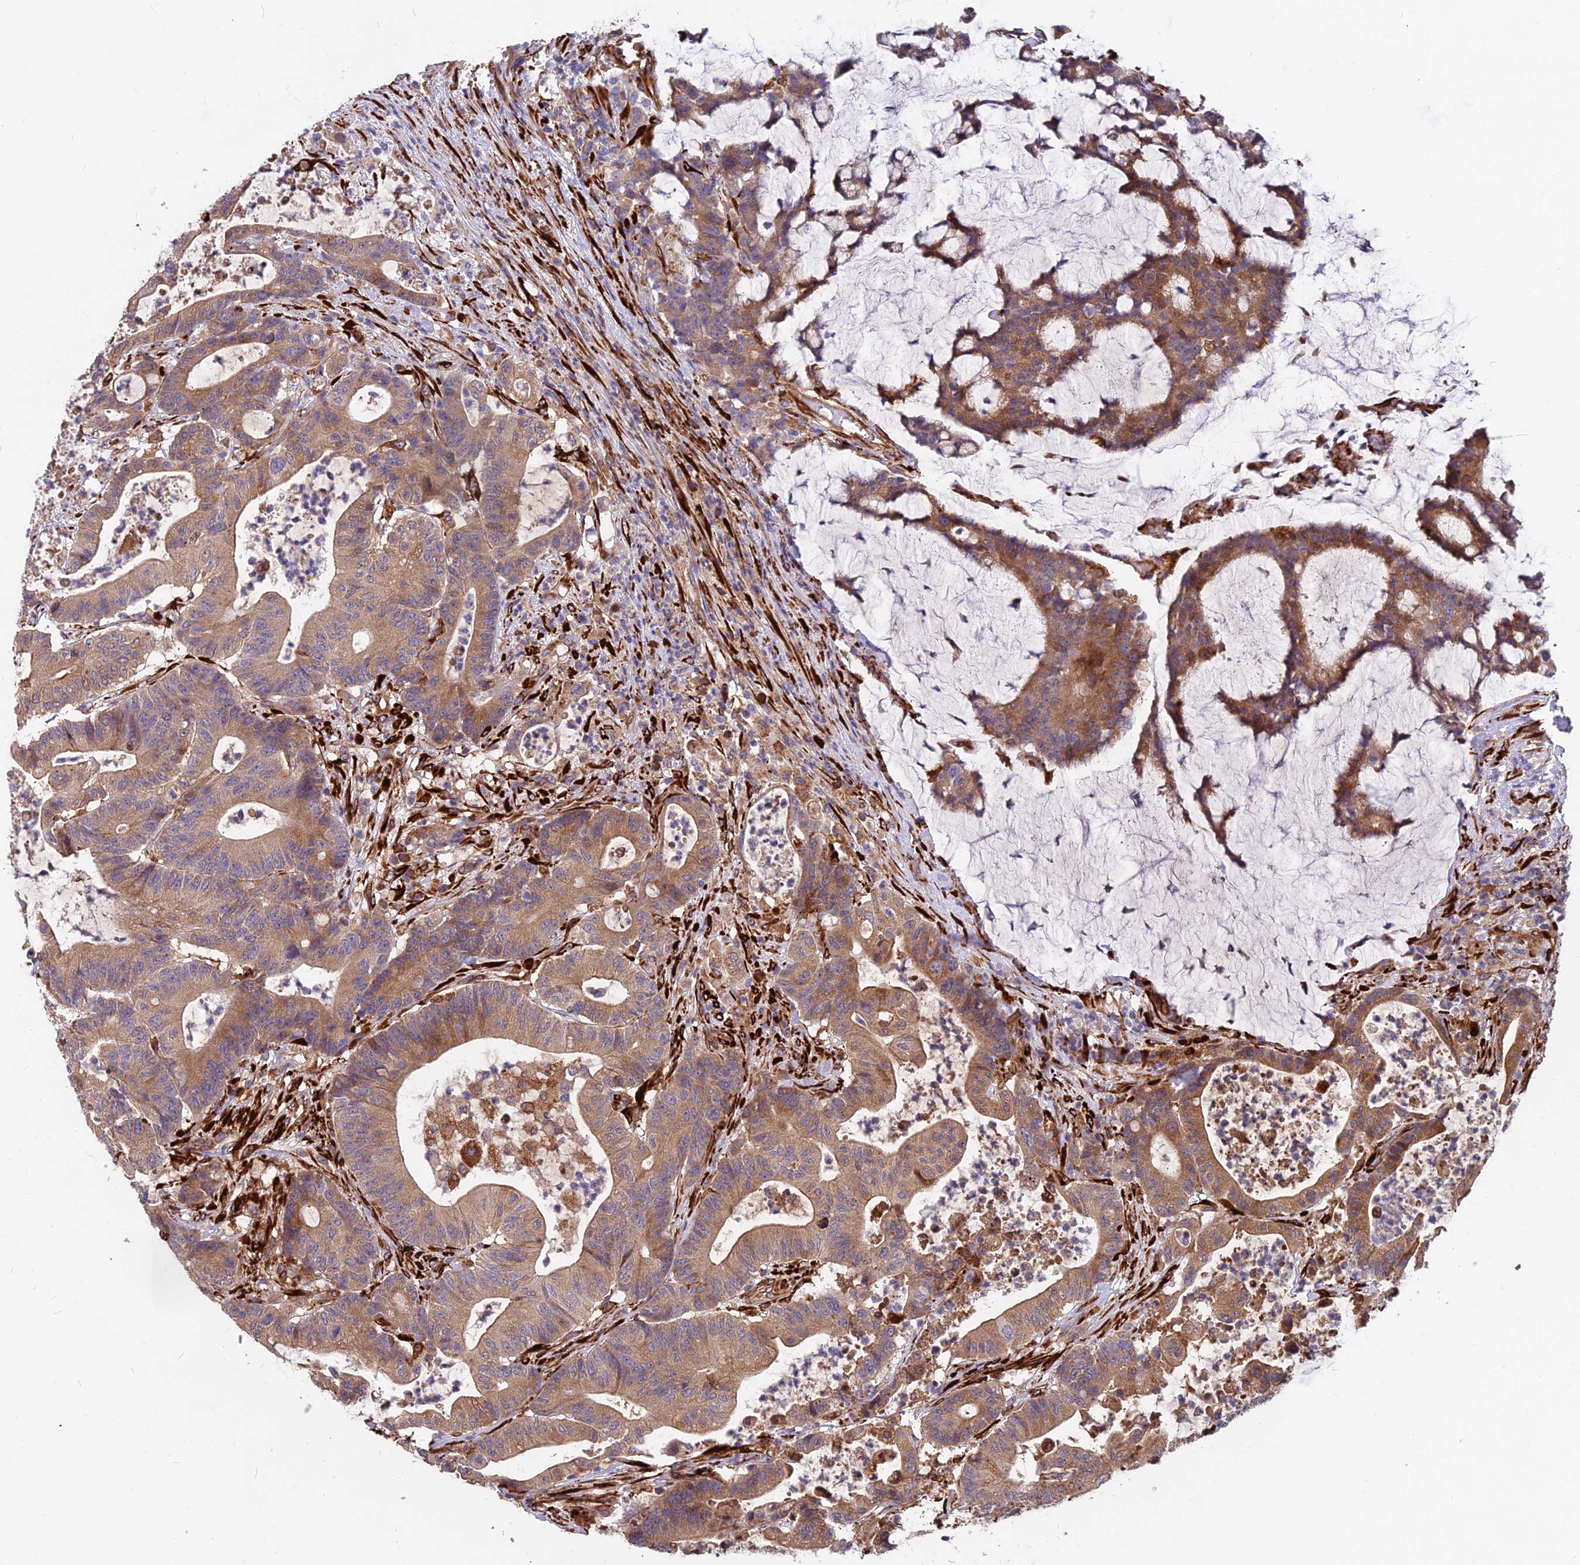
{"staining": {"intensity": "moderate", "quantity": ">75%", "location": "cytoplasmic/membranous"}, "tissue": "colorectal cancer", "cell_type": "Tumor cells", "image_type": "cancer", "snomed": [{"axis": "morphology", "description": "Adenocarcinoma, NOS"}, {"axis": "topography", "description": "Colon"}], "caption": "Immunohistochemical staining of human adenocarcinoma (colorectal) shows medium levels of moderate cytoplasmic/membranous positivity in about >75% of tumor cells.", "gene": "NDUFAF7", "patient": {"sex": "female", "age": 84}}